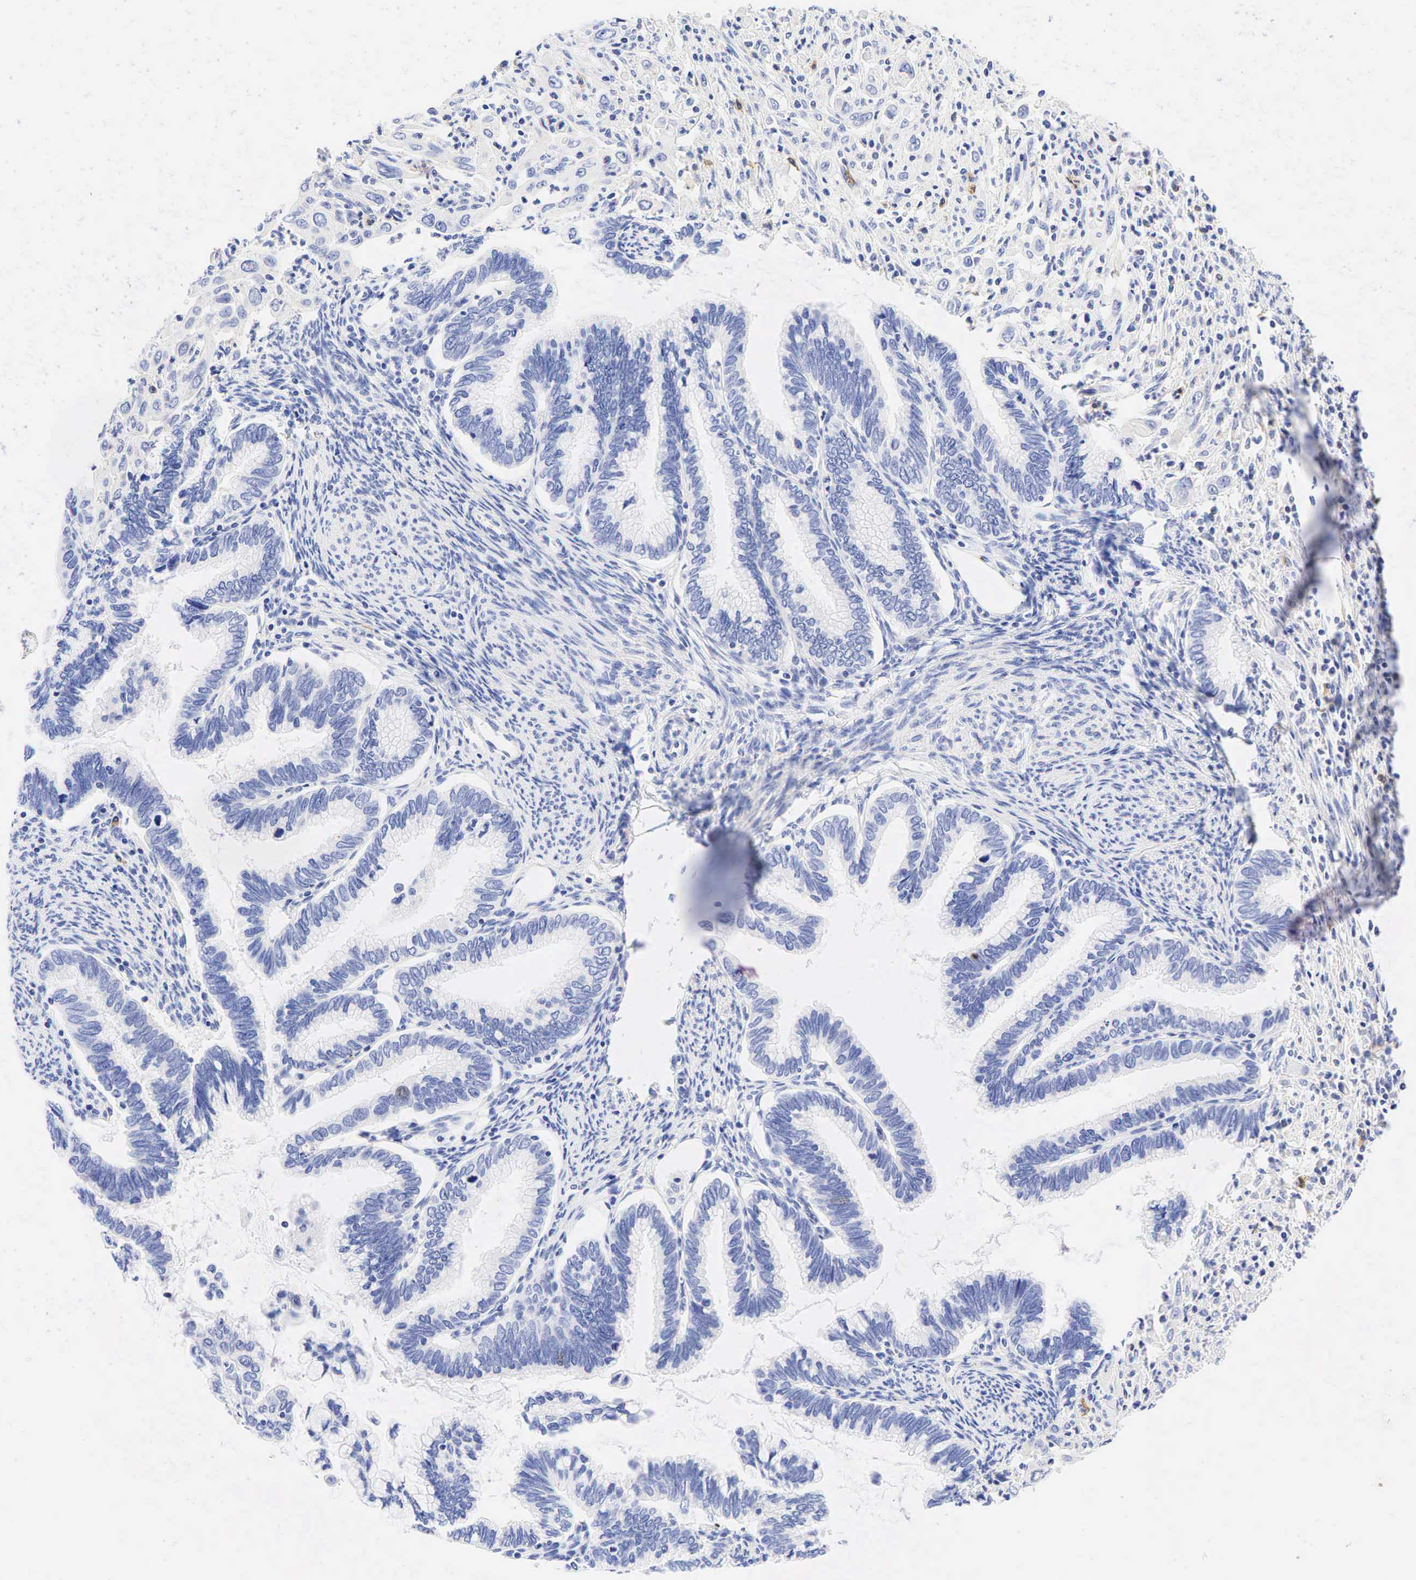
{"staining": {"intensity": "negative", "quantity": "none", "location": "none"}, "tissue": "cervical cancer", "cell_type": "Tumor cells", "image_type": "cancer", "snomed": [{"axis": "morphology", "description": "Adenocarcinoma, NOS"}, {"axis": "topography", "description": "Cervix"}], "caption": "This micrograph is of adenocarcinoma (cervical) stained with IHC to label a protein in brown with the nuclei are counter-stained blue. There is no expression in tumor cells.", "gene": "TNFRSF8", "patient": {"sex": "female", "age": 49}}